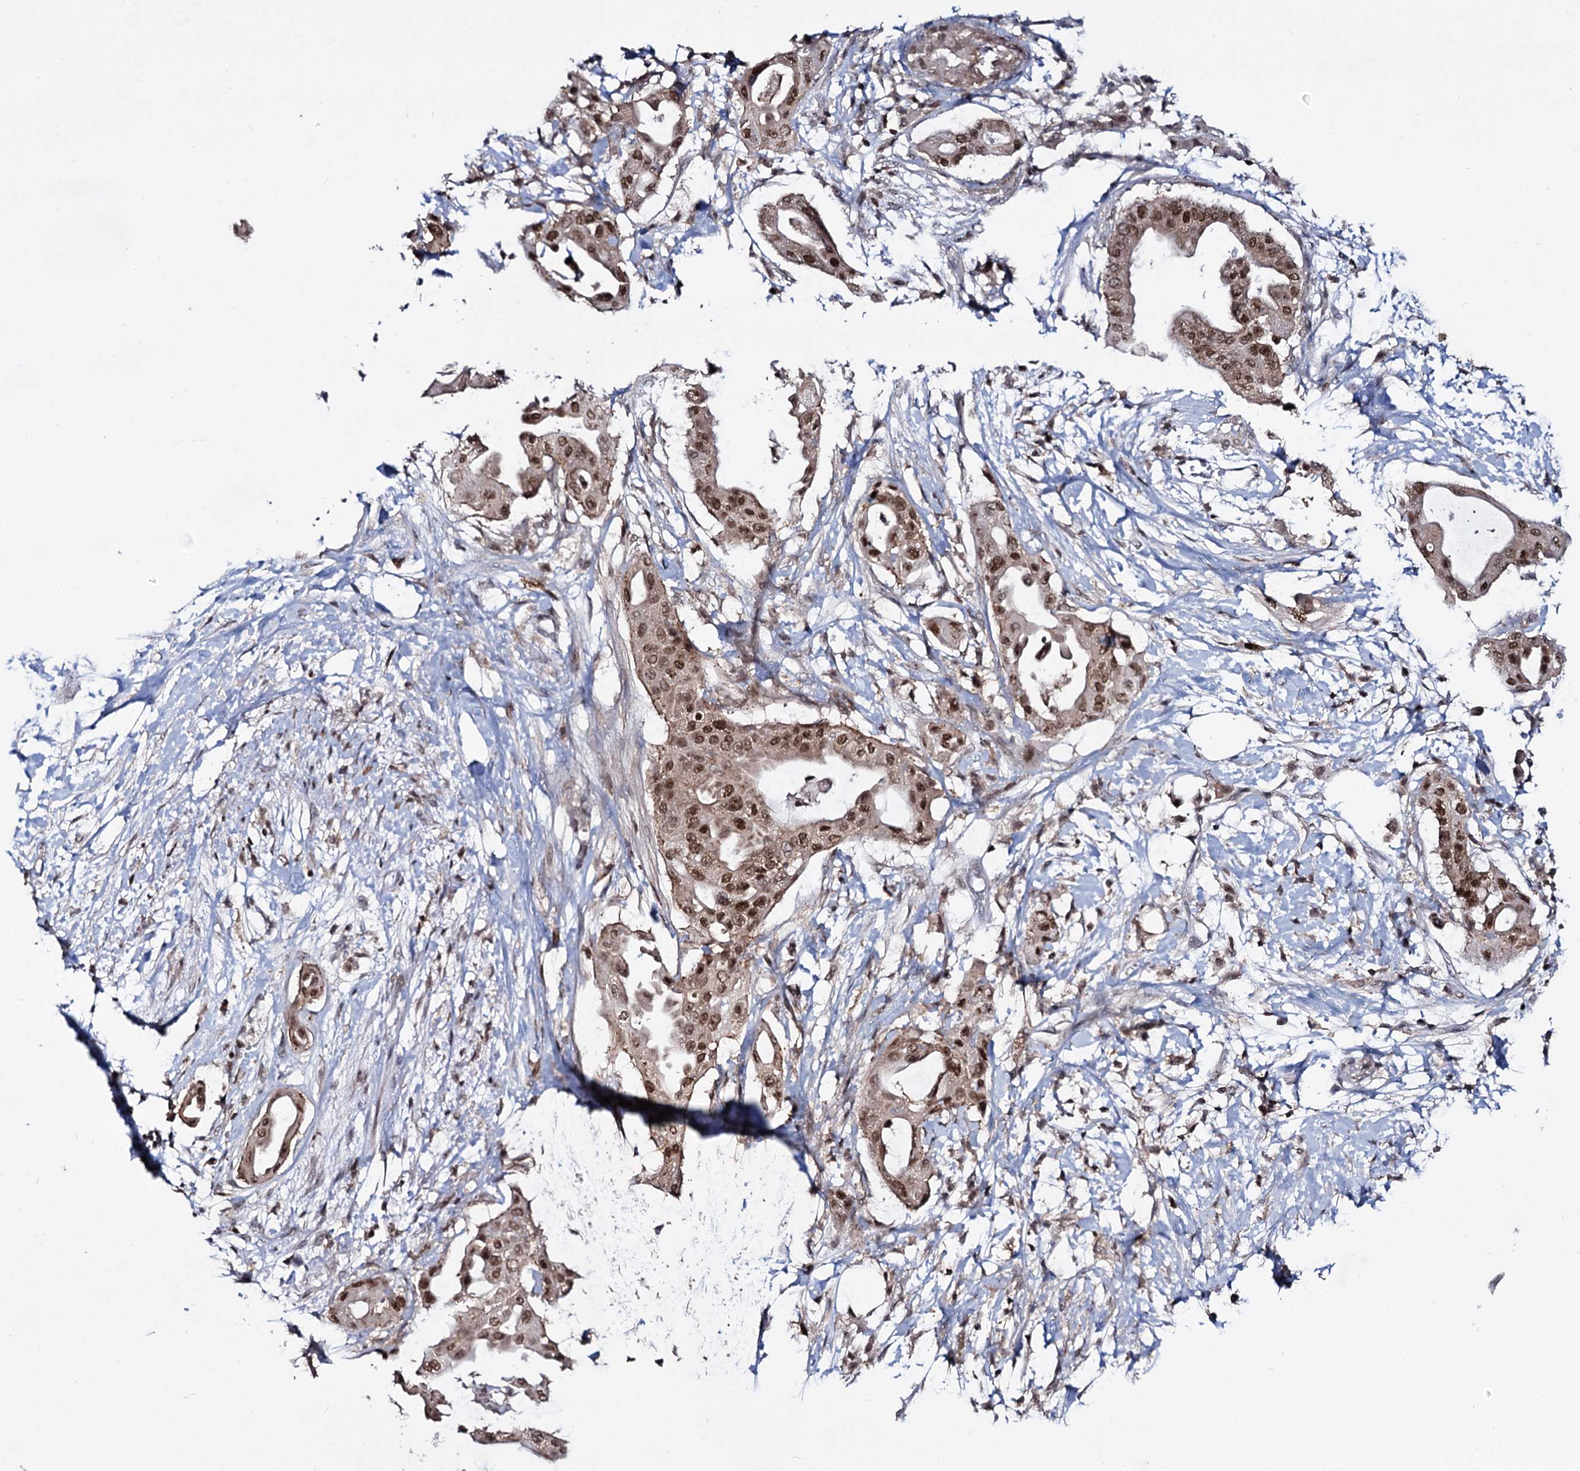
{"staining": {"intensity": "moderate", "quantity": ">75%", "location": "nuclear"}, "tissue": "pancreatic cancer", "cell_type": "Tumor cells", "image_type": "cancer", "snomed": [{"axis": "morphology", "description": "Adenocarcinoma, NOS"}, {"axis": "topography", "description": "Pancreas"}], "caption": "Pancreatic cancer (adenocarcinoma) tissue shows moderate nuclear staining in about >75% of tumor cells (IHC, brightfield microscopy, high magnification).", "gene": "SMCHD1", "patient": {"sex": "male", "age": 68}}